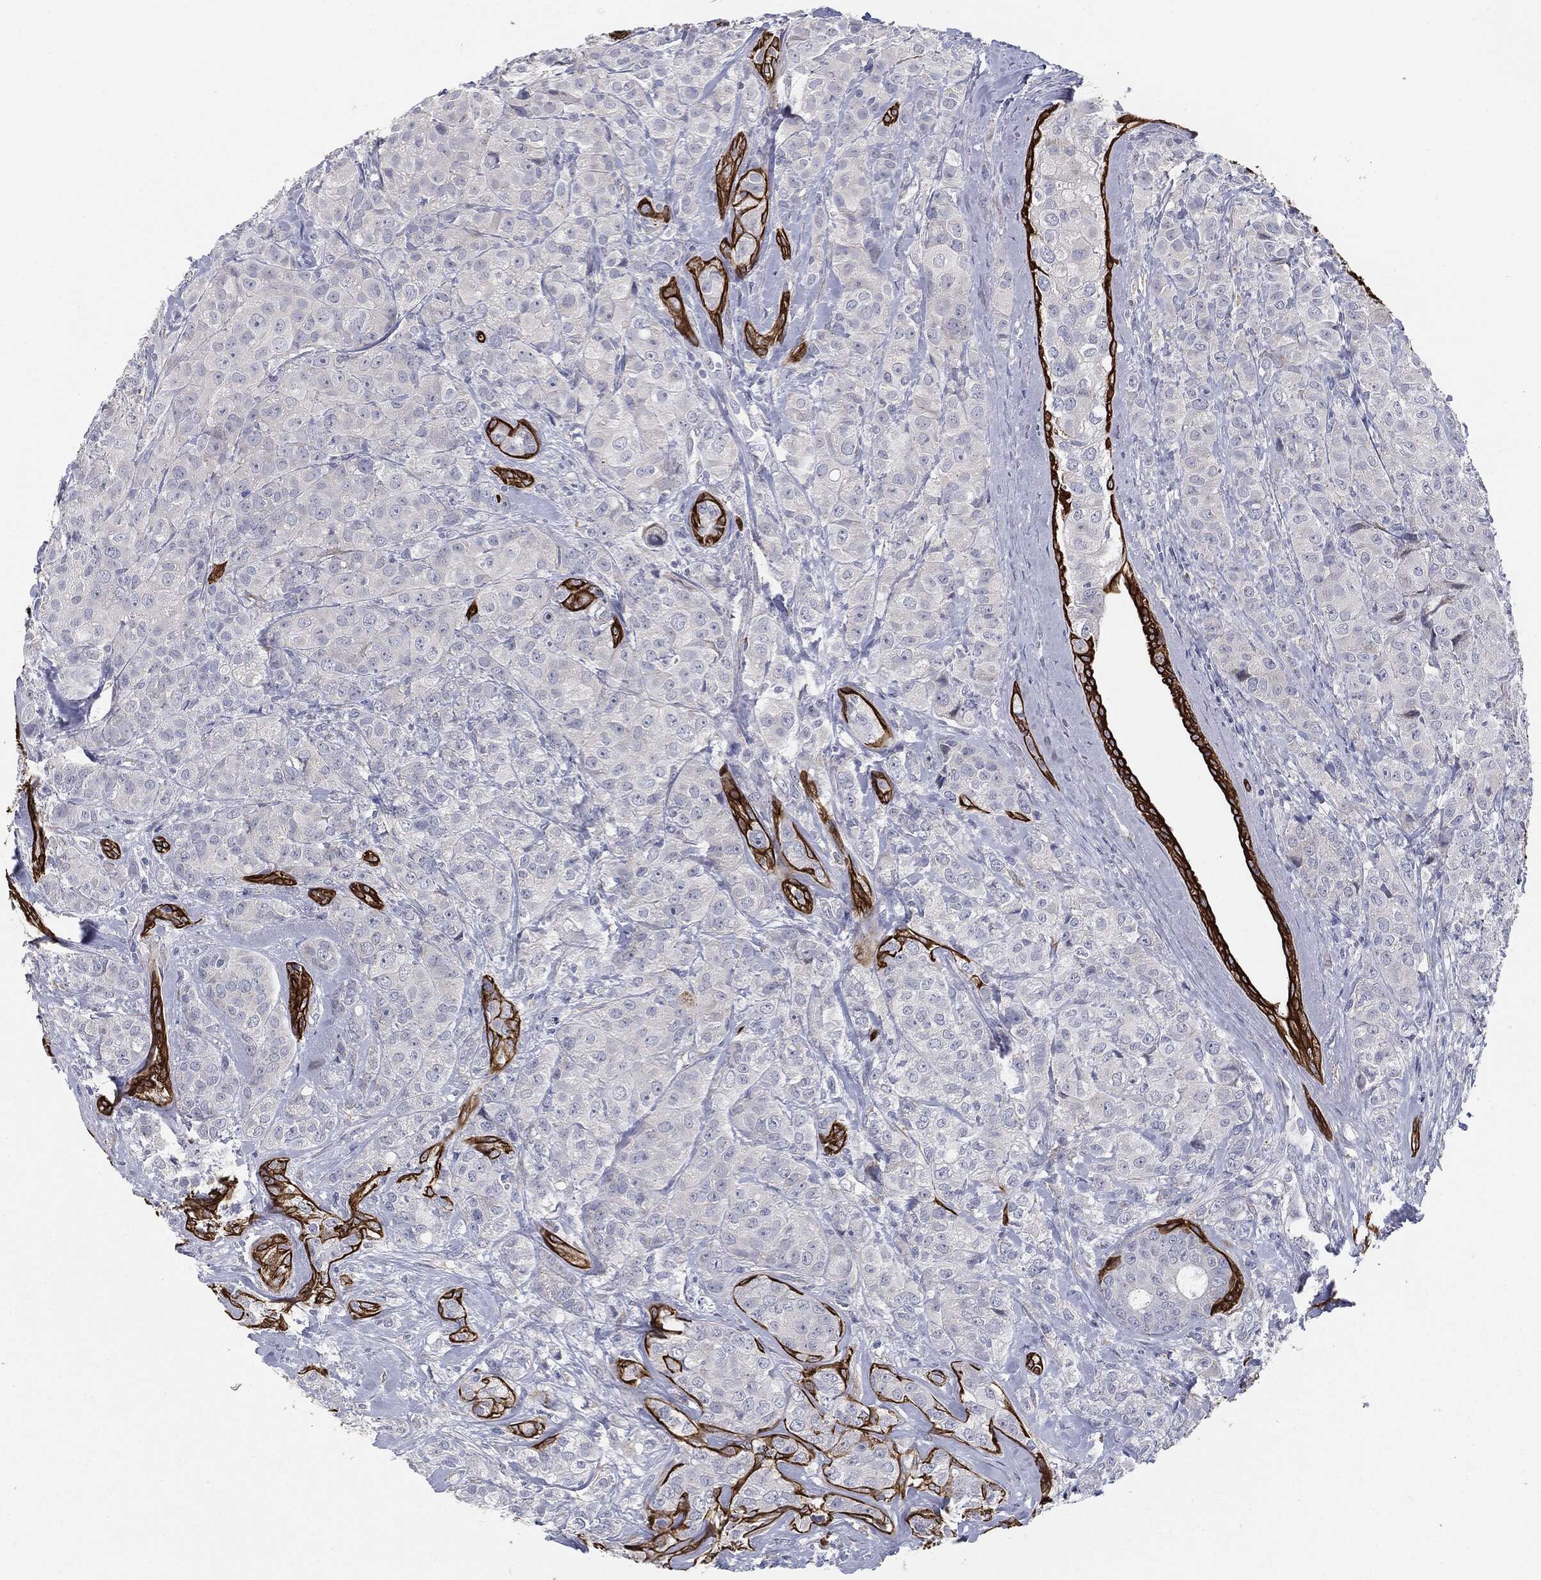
{"staining": {"intensity": "negative", "quantity": "none", "location": "none"}, "tissue": "breast cancer", "cell_type": "Tumor cells", "image_type": "cancer", "snomed": [{"axis": "morphology", "description": "Normal tissue, NOS"}, {"axis": "morphology", "description": "Duct carcinoma"}, {"axis": "topography", "description": "Breast"}], "caption": "Immunohistochemistry of human intraductal carcinoma (breast) exhibits no positivity in tumor cells.", "gene": "KRT5", "patient": {"sex": "female", "age": 43}}